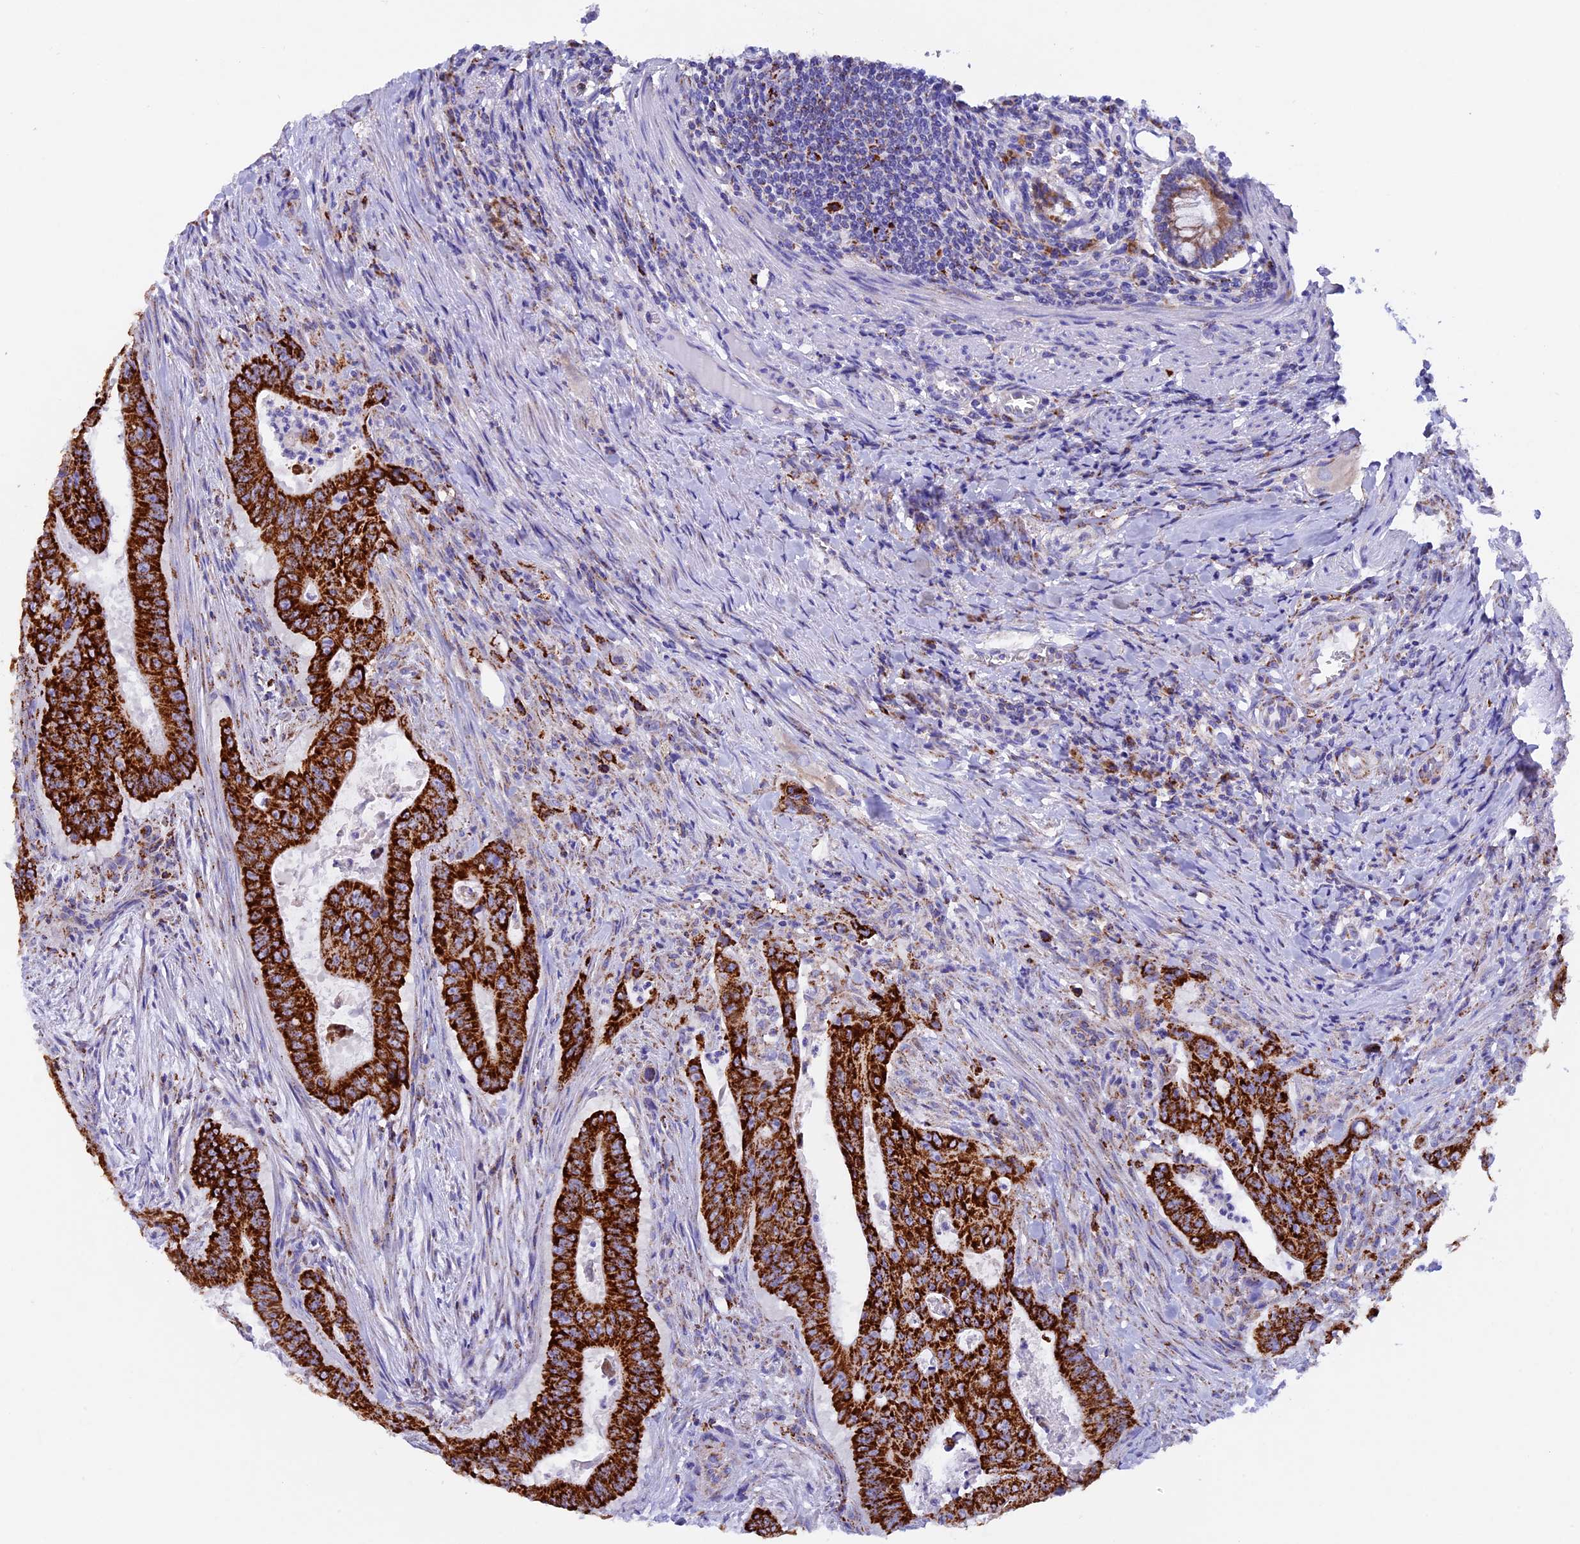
{"staining": {"intensity": "strong", "quantity": ">75%", "location": "cytoplasmic/membranous"}, "tissue": "colorectal cancer", "cell_type": "Tumor cells", "image_type": "cancer", "snomed": [{"axis": "morphology", "description": "Adenocarcinoma, NOS"}, {"axis": "topography", "description": "Rectum"}], "caption": "Protein staining reveals strong cytoplasmic/membranous expression in about >75% of tumor cells in adenocarcinoma (colorectal). The staining was performed using DAB (3,3'-diaminobenzidine), with brown indicating positive protein expression. Nuclei are stained blue with hematoxylin.", "gene": "SLC8B1", "patient": {"sex": "female", "age": 75}}